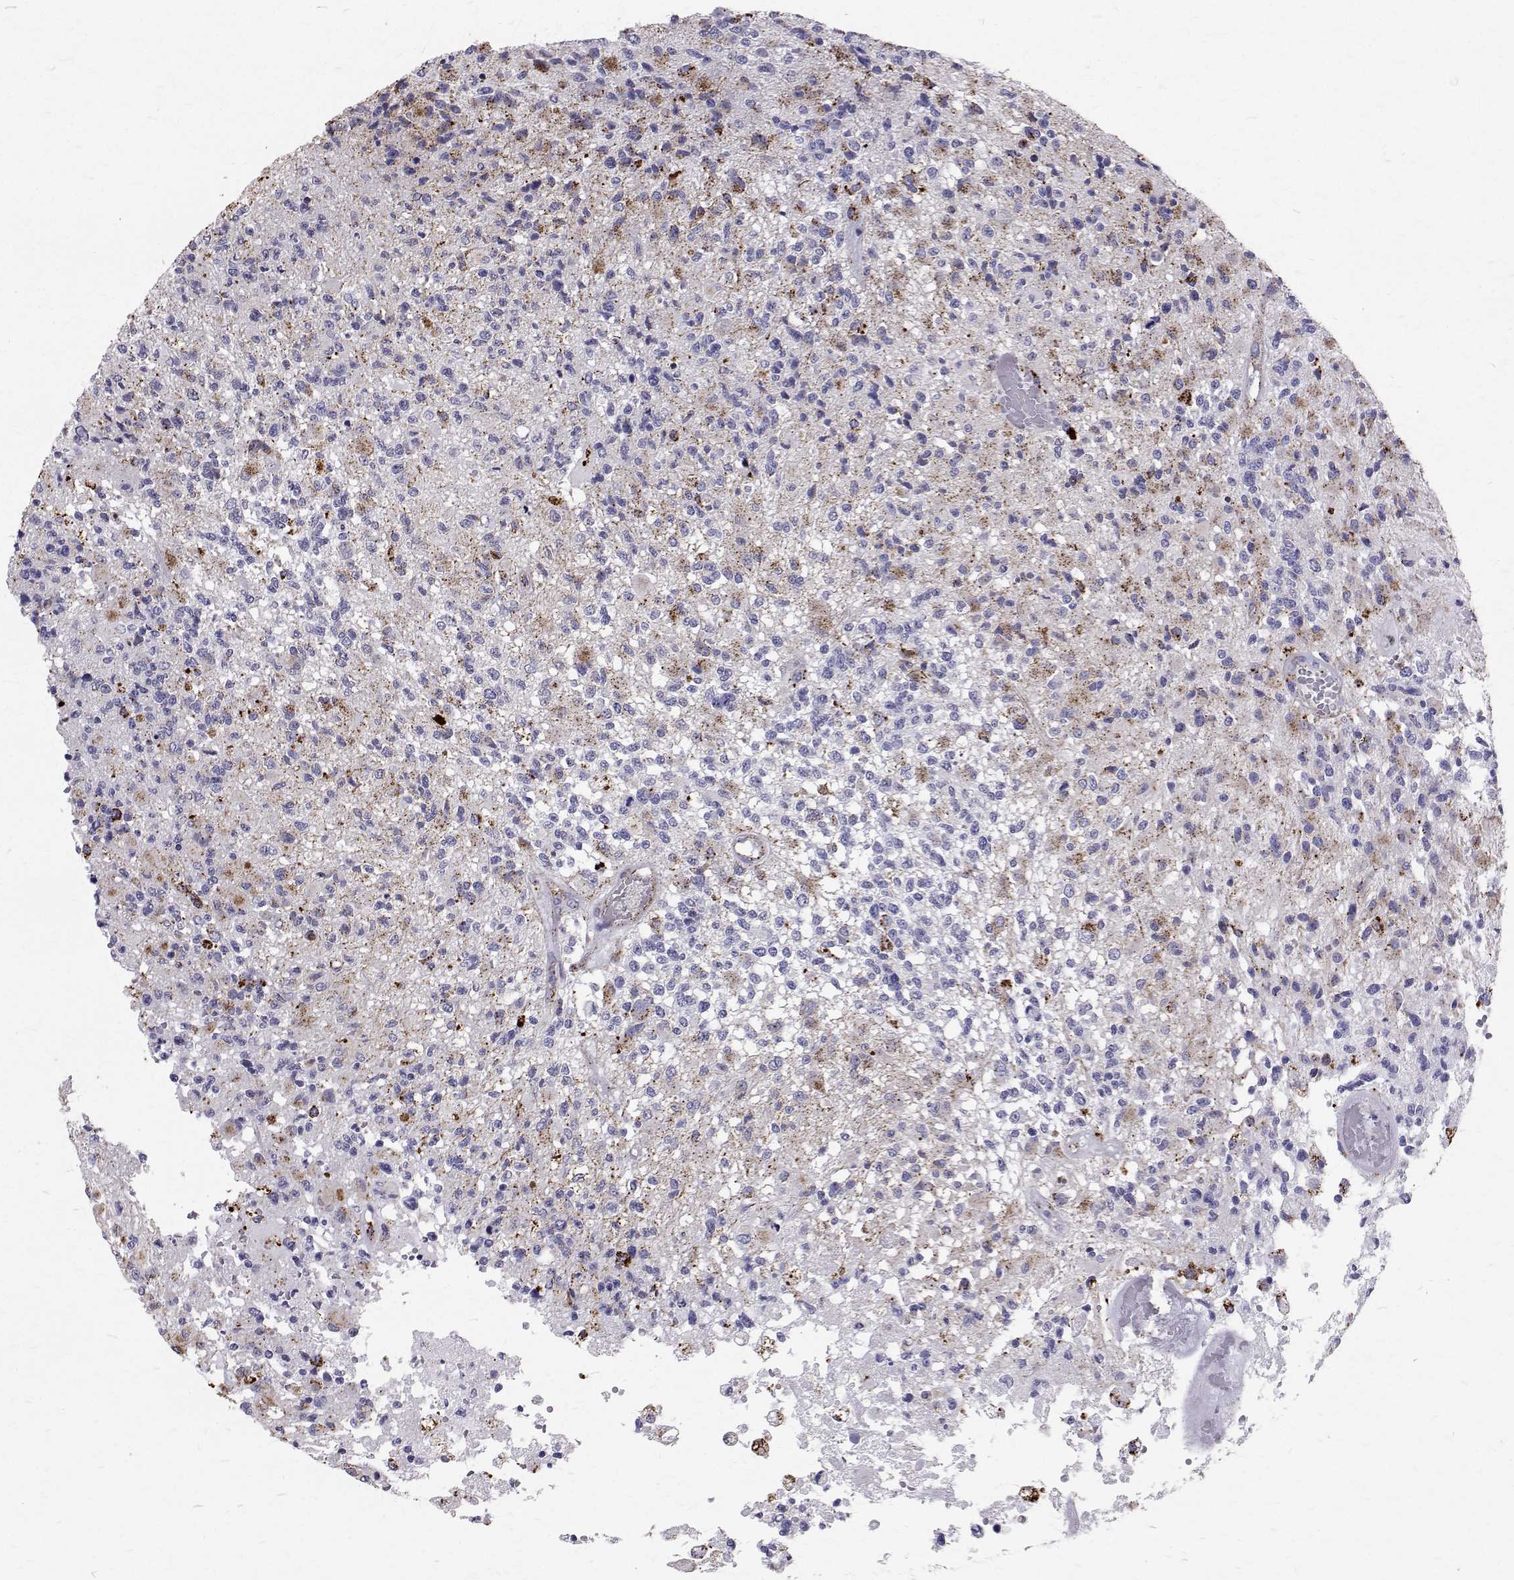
{"staining": {"intensity": "moderate", "quantity": "<25%", "location": "cytoplasmic/membranous"}, "tissue": "glioma", "cell_type": "Tumor cells", "image_type": "cancer", "snomed": [{"axis": "morphology", "description": "Glioma, malignant, High grade"}, {"axis": "topography", "description": "Brain"}], "caption": "Immunohistochemical staining of glioma demonstrates moderate cytoplasmic/membranous protein staining in about <25% of tumor cells.", "gene": "TPP1", "patient": {"sex": "female", "age": 63}}